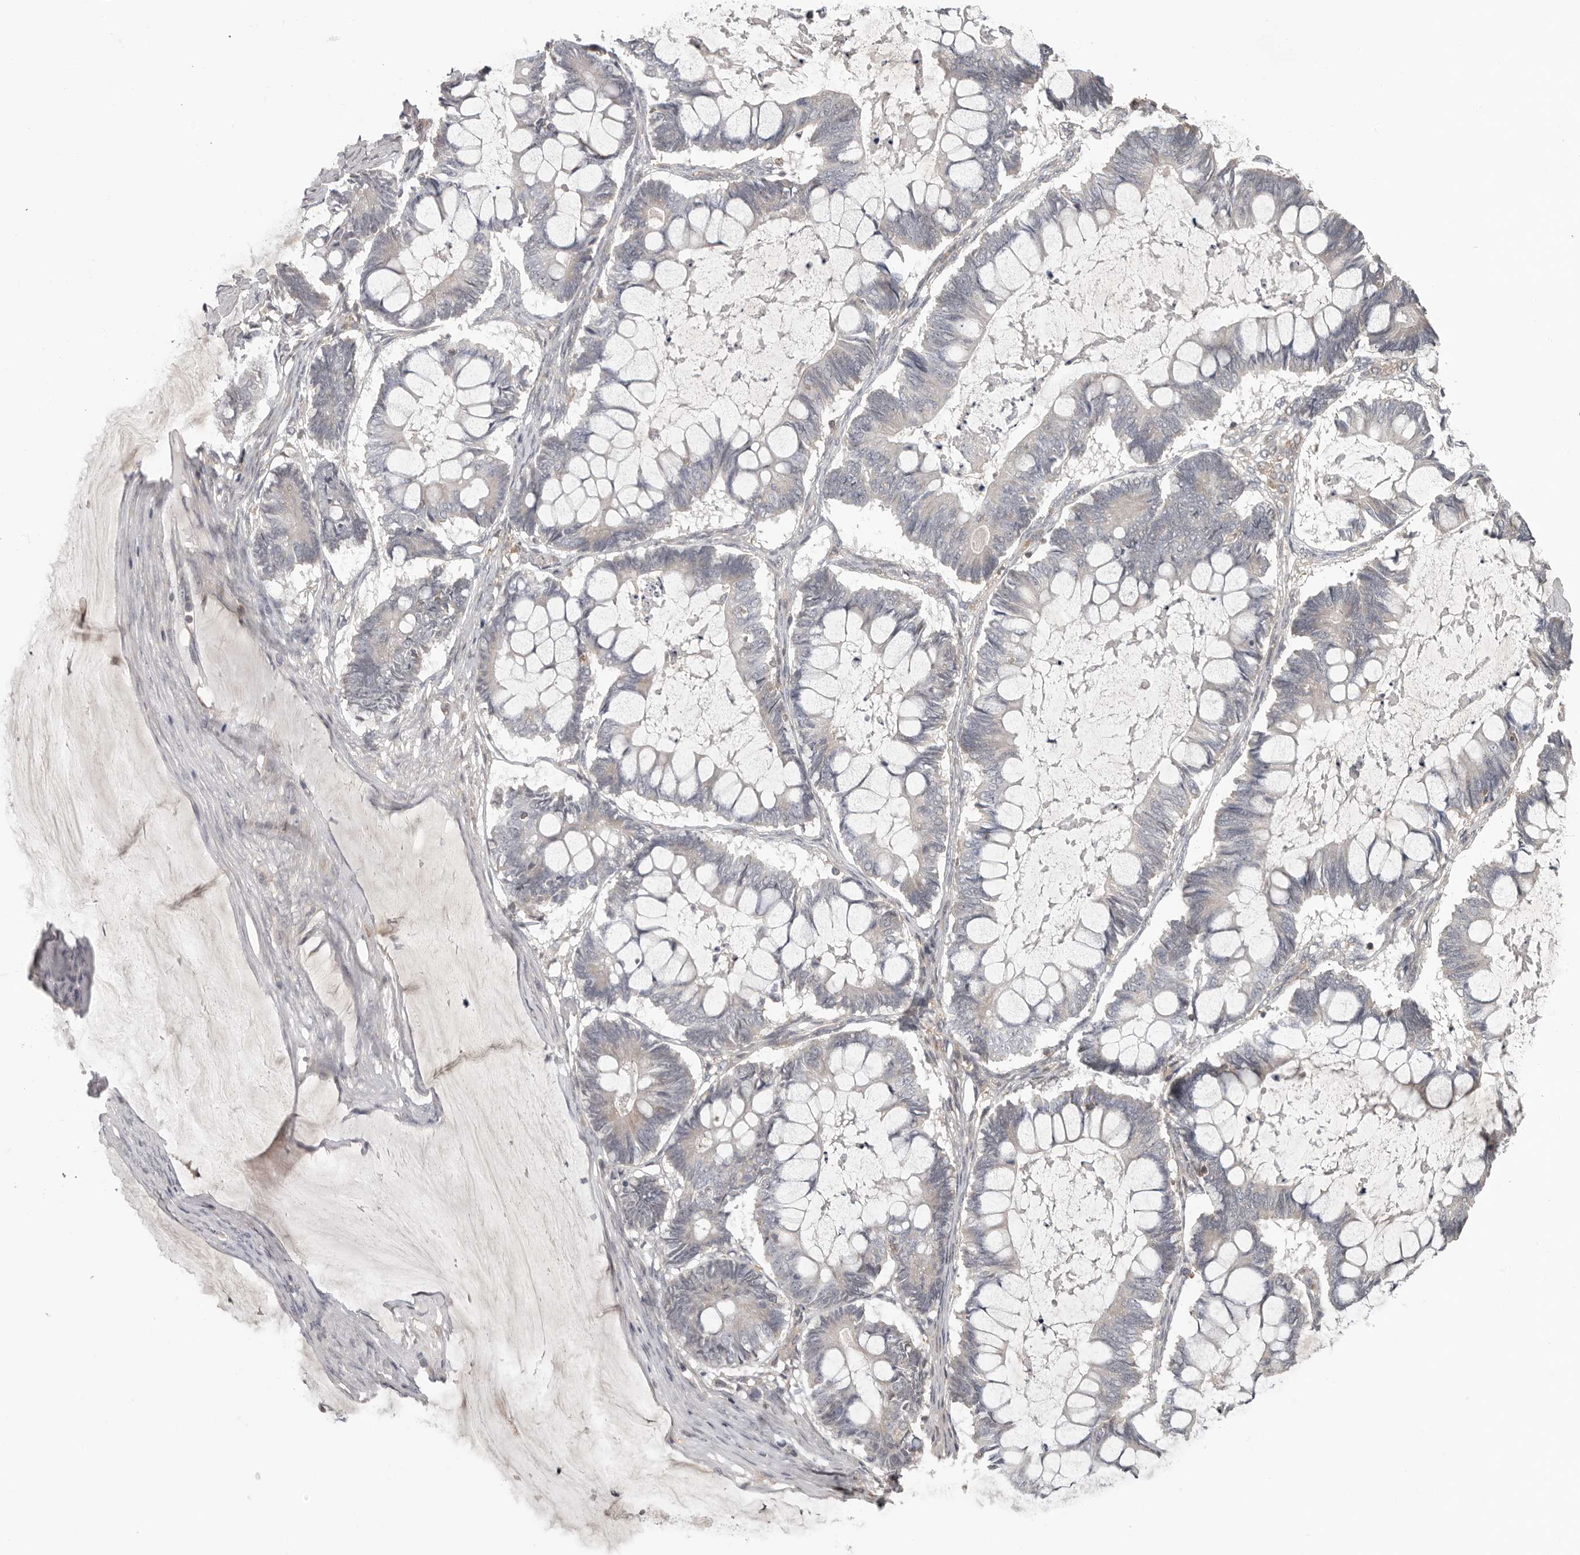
{"staining": {"intensity": "negative", "quantity": "none", "location": "none"}, "tissue": "ovarian cancer", "cell_type": "Tumor cells", "image_type": "cancer", "snomed": [{"axis": "morphology", "description": "Cystadenocarcinoma, mucinous, NOS"}, {"axis": "topography", "description": "Ovary"}], "caption": "Human mucinous cystadenocarcinoma (ovarian) stained for a protein using IHC shows no expression in tumor cells.", "gene": "ANKRD44", "patient": {"sex": "female", "age": 61}}